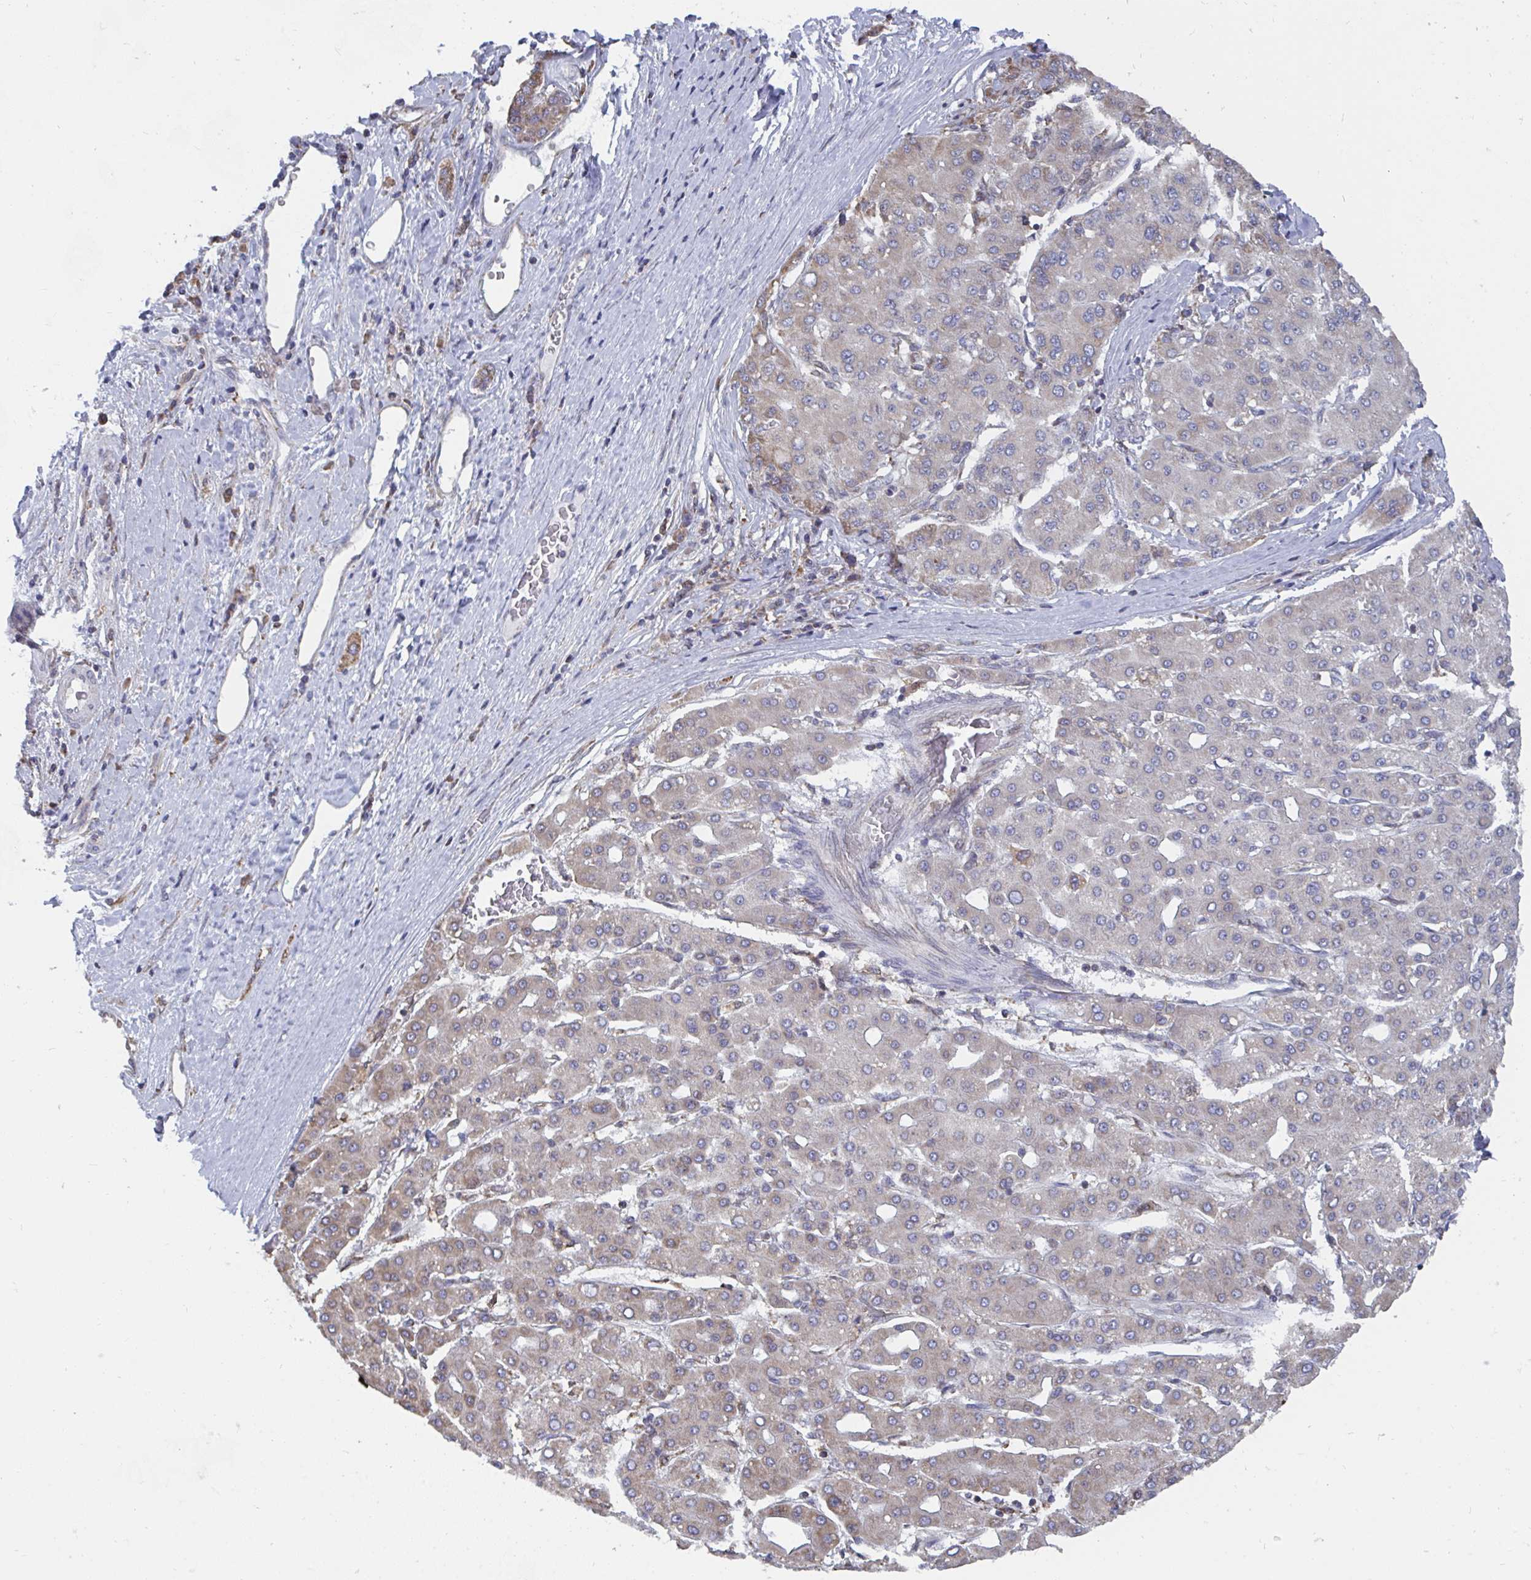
{"staining": {"intensity": "weak", "quantity": "<25%", "location": "cytoplasmic/membranous"}, "tissue": "liver cancer", "cell_type": "Tumor cells", "image_type": "cancer", "snomed": [{"axis": "morphology", "description": "Carcinoma, Hepatocellular, NOS"}, {"axis": "topography", "description": "Liver"}], "caption": "Micrograph shows no protein staining in tumor cells of liver cancer tissue. (Stains: DAB (3,3'-diaminobenzidine) immunohistochemistry (IHC) with hematoxylin counter stain, Microscopy: brightfield microscopy at high magnification).", "gene": "ELAVL1", "patient": {"sex": "male", "age": 65}}